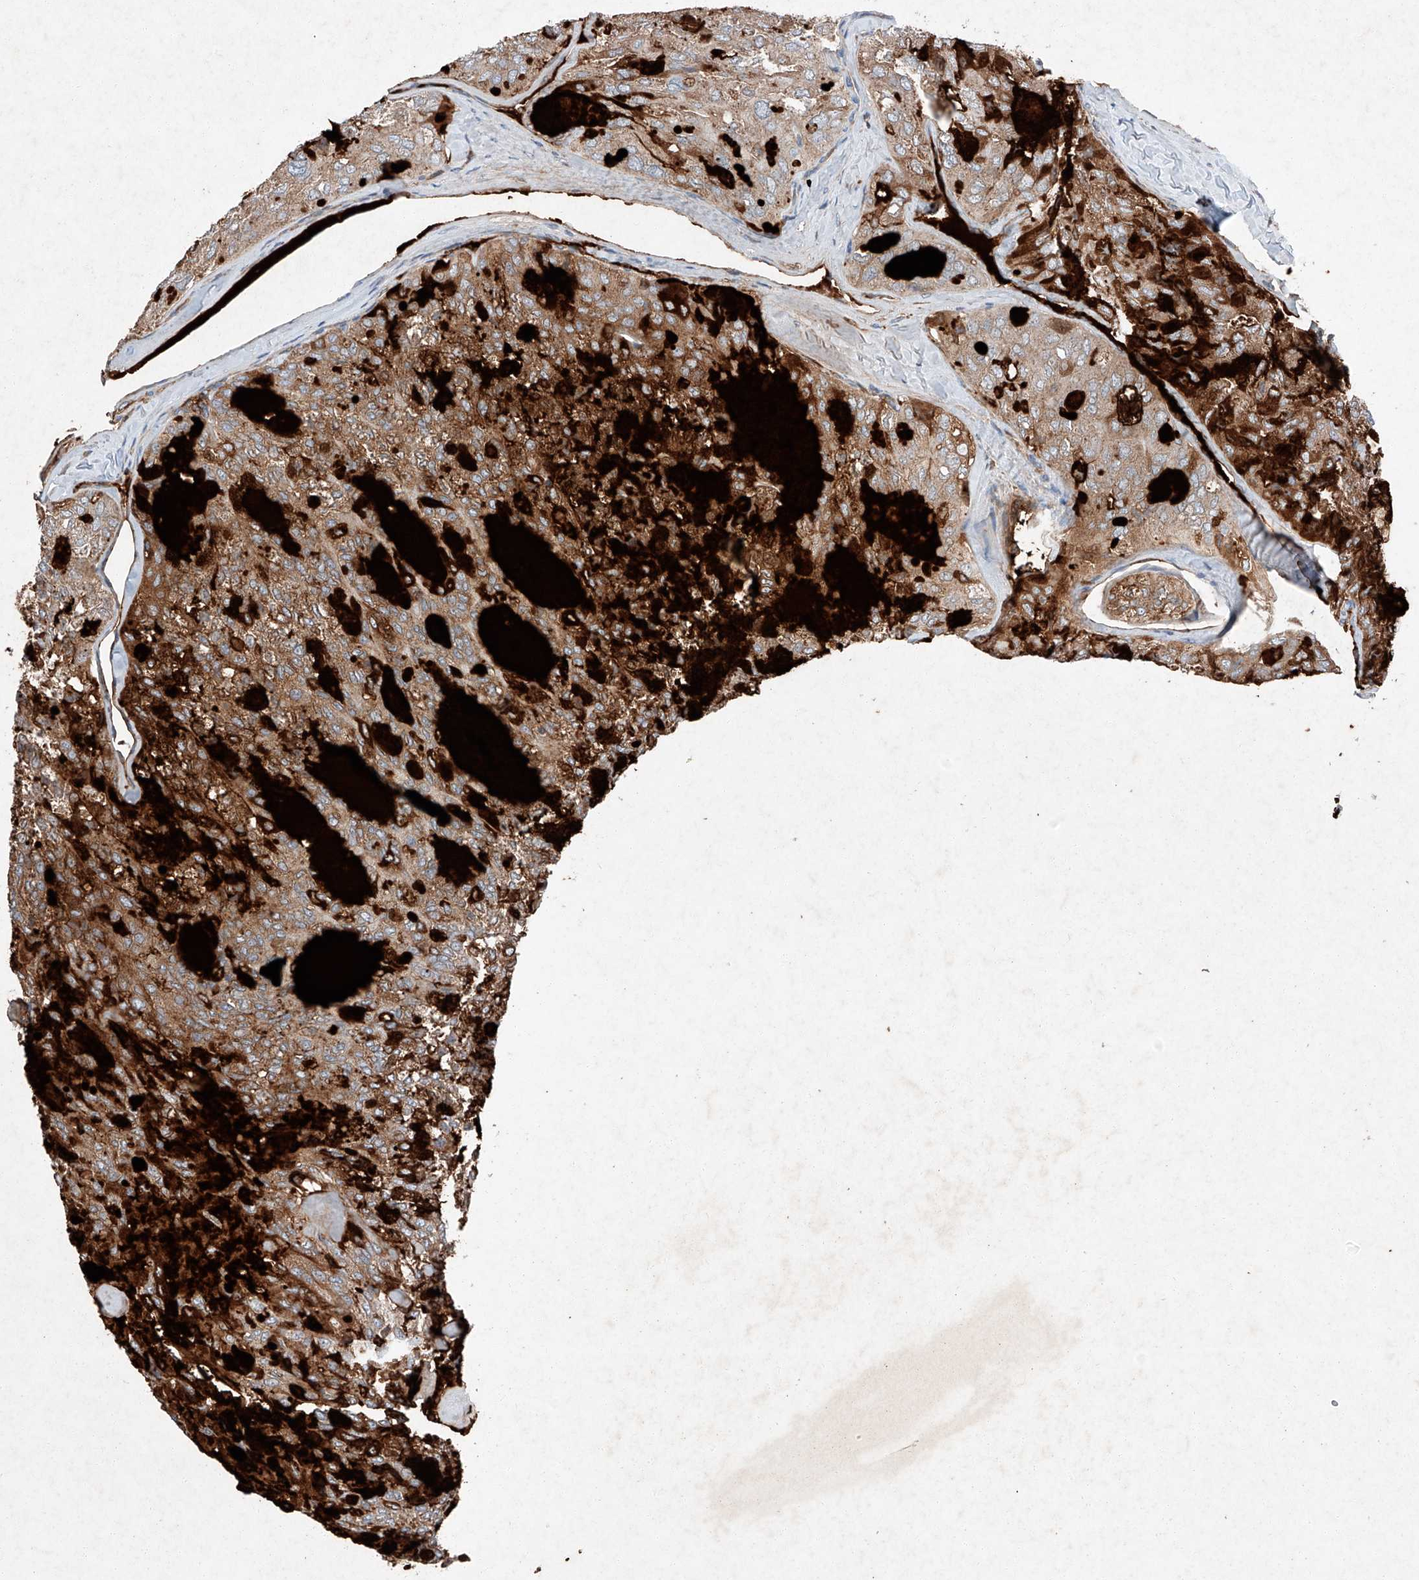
{"staining": {"intensity": "moderate", "quantity": "25%-75%", "location": "cytoplasmic/membranous"}, "tissue": "thyroid cancer", "cell_type": "Tumor cells", "image_type": "cancer", "snomed": [{"axis": "morphology", "description": "Follicular adenoma carcinoma, NOS"}, {"axis": "topography", "description": "Thyroid gland"}], "caption": "There is medium levels of moderate cytoplasmic/membranous expression in tumor cells of thyroid follicular adenoma carcinoma, as demonstrated by immunohistochemical staining (brown color).", "gene": "RUSC1", "patient": {"sex": "male", "age": 75}}